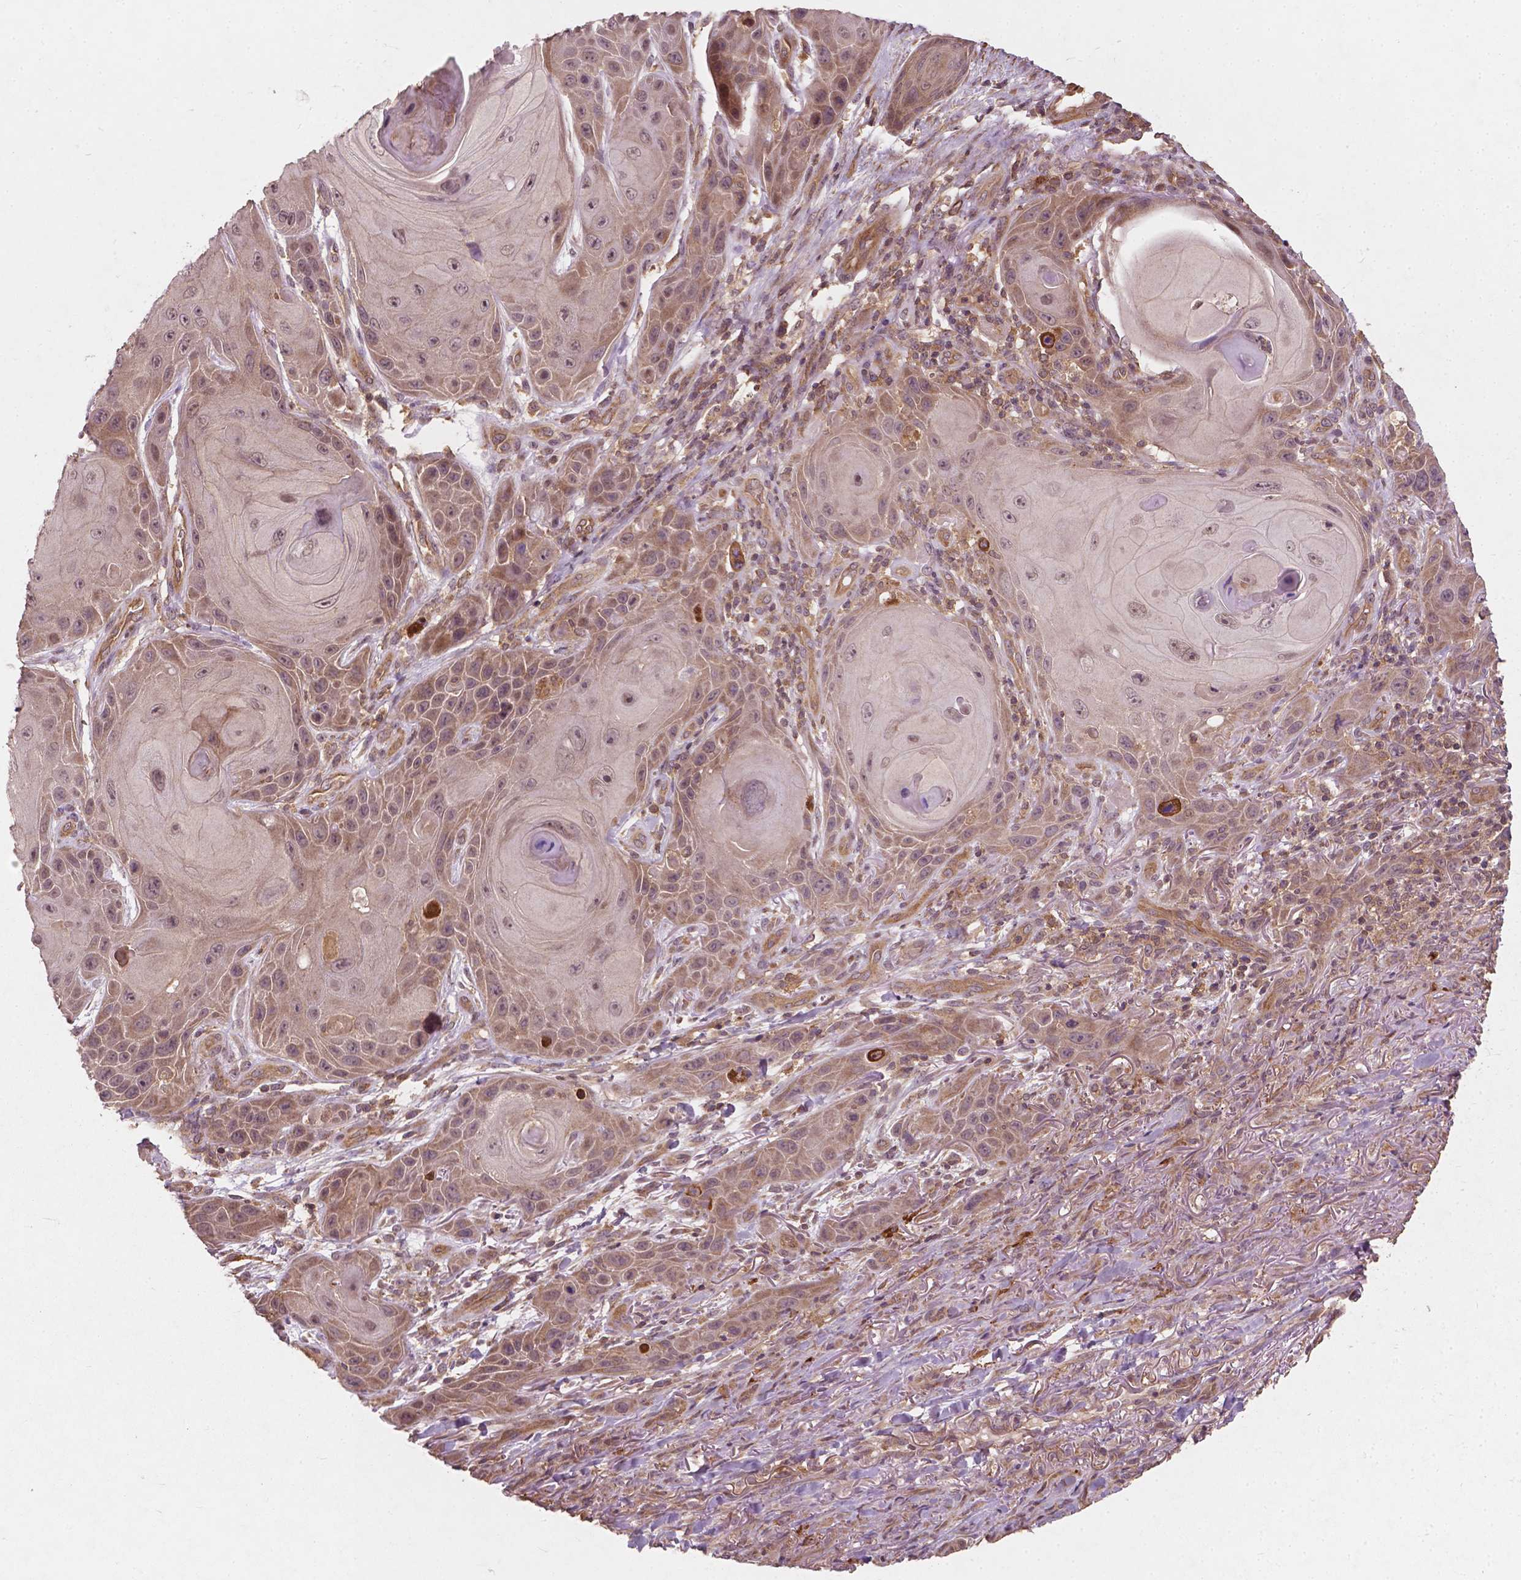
{"staining": {"intensity": "weak", "quantity": "<25%", "location": "cytoplasmic/membranous"}, "tissue": "skin cancer", "cell_type": "Tumor cells", "image_type": "cancer", "snomed": [{"axis": "morphology", "description": "Squamous cell carcinoma, NOS"}, {"axis": "topography", "description": "Skin"}], "caption": "Image shows no protein positivity in tumor cells of skin cancer tissue. (DAB (3,3'-diaminobenzidine) immunohistochemistry, high magnification).", "gene": "CYFIP2", "patient": {"sex": "female", "age": 94}}